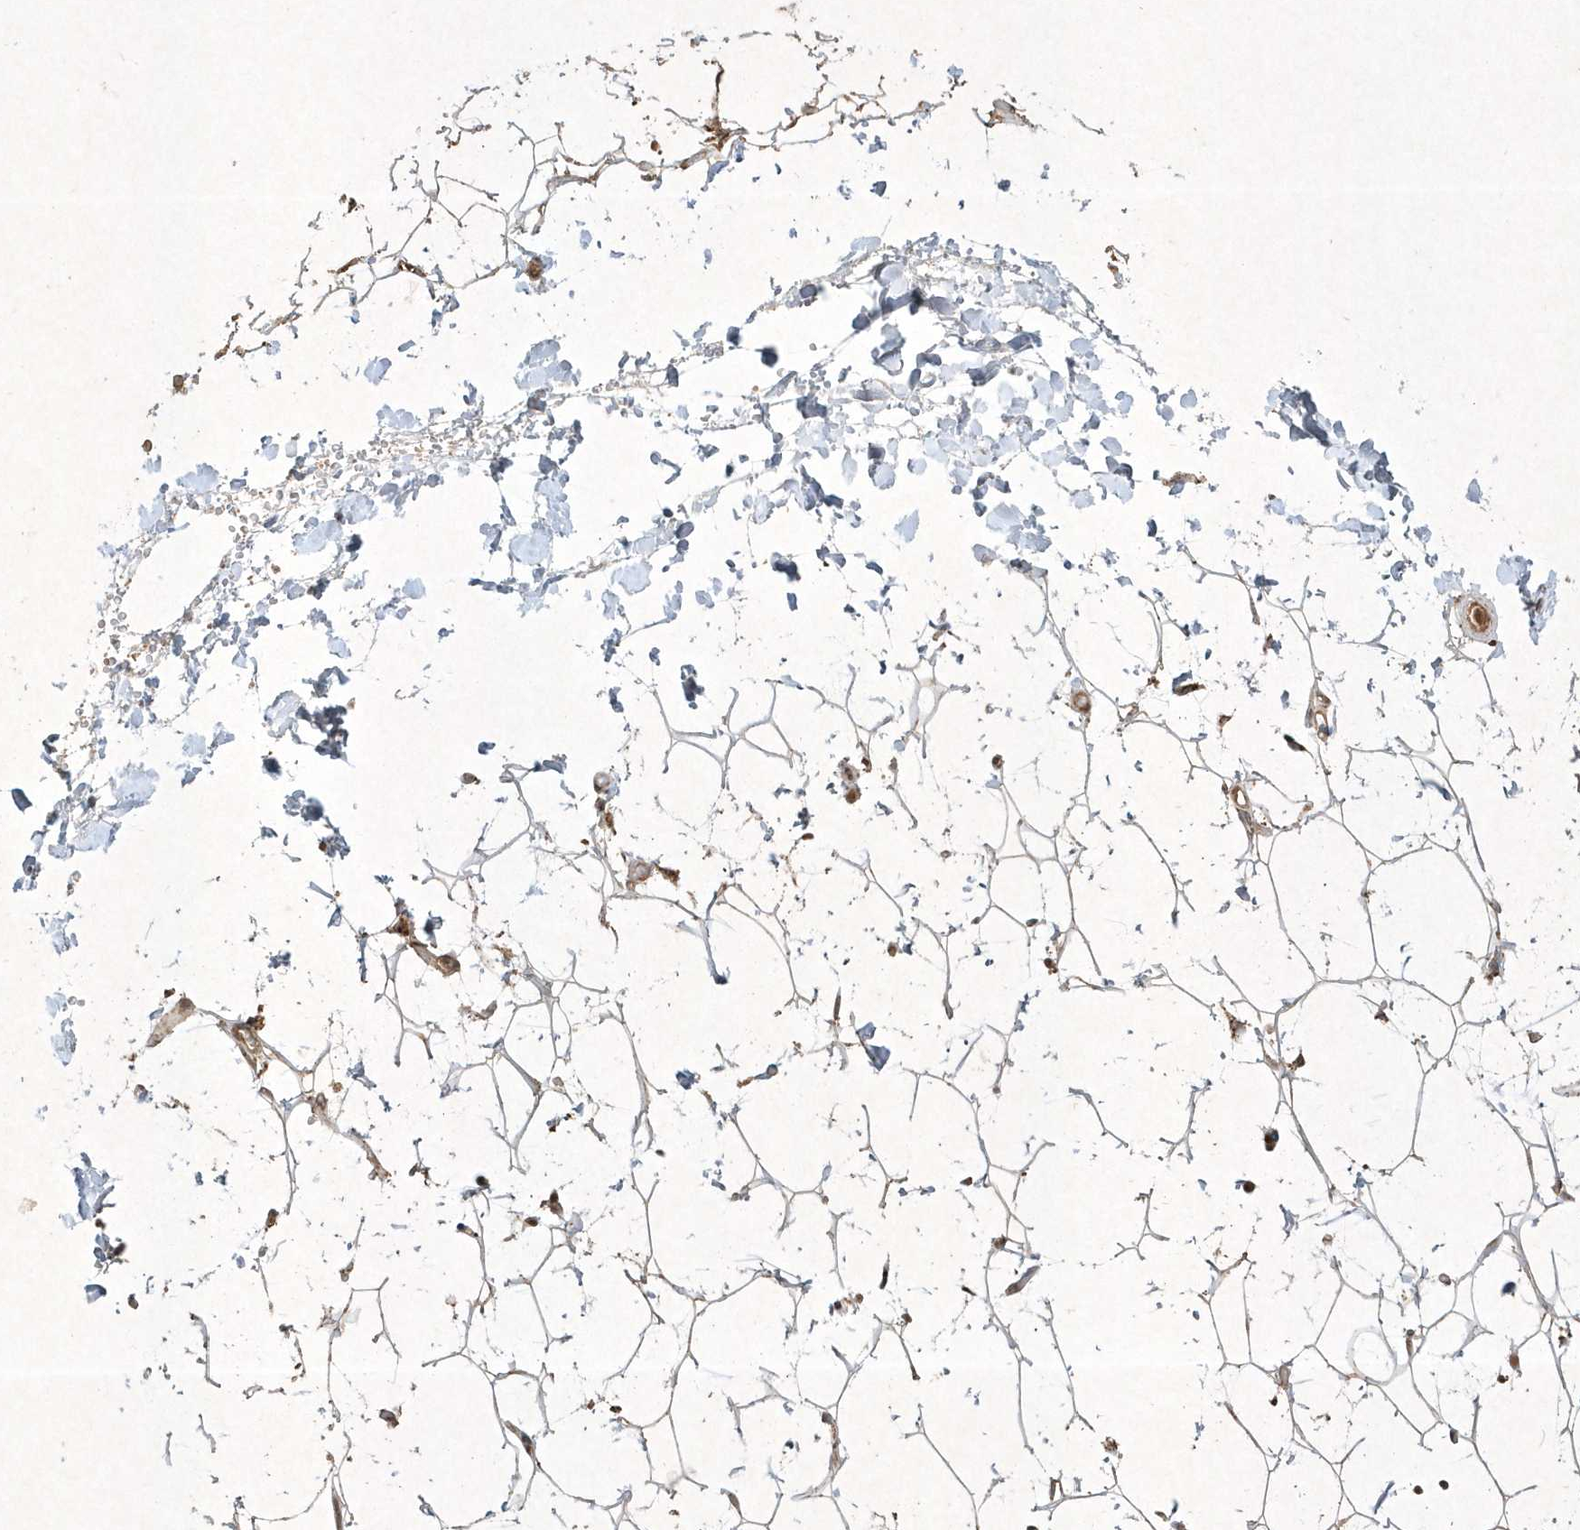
{"staining": {"intensity": "negative", "quantity": "none", "location": "none"}, "tissue": "adipose tissue", "cell_type": "Adipocytes", "image_type": "normal", "snomed": [{"axis": "morphology", "description": "Normal tissue, NOS"}, {"axis": "topography", "description": "Breast"}], "caption": "Immunohistochemistry (IHC) image of normal adipose tissue stained for a protein (brown), which demonstrates no staining in adipocytes. (DAB immunohistochemistry (IHC) visualized using brightfield microscopy, high magnification).", "gene": "PLTP", "patient": {"sex": "female", "age": 26}}